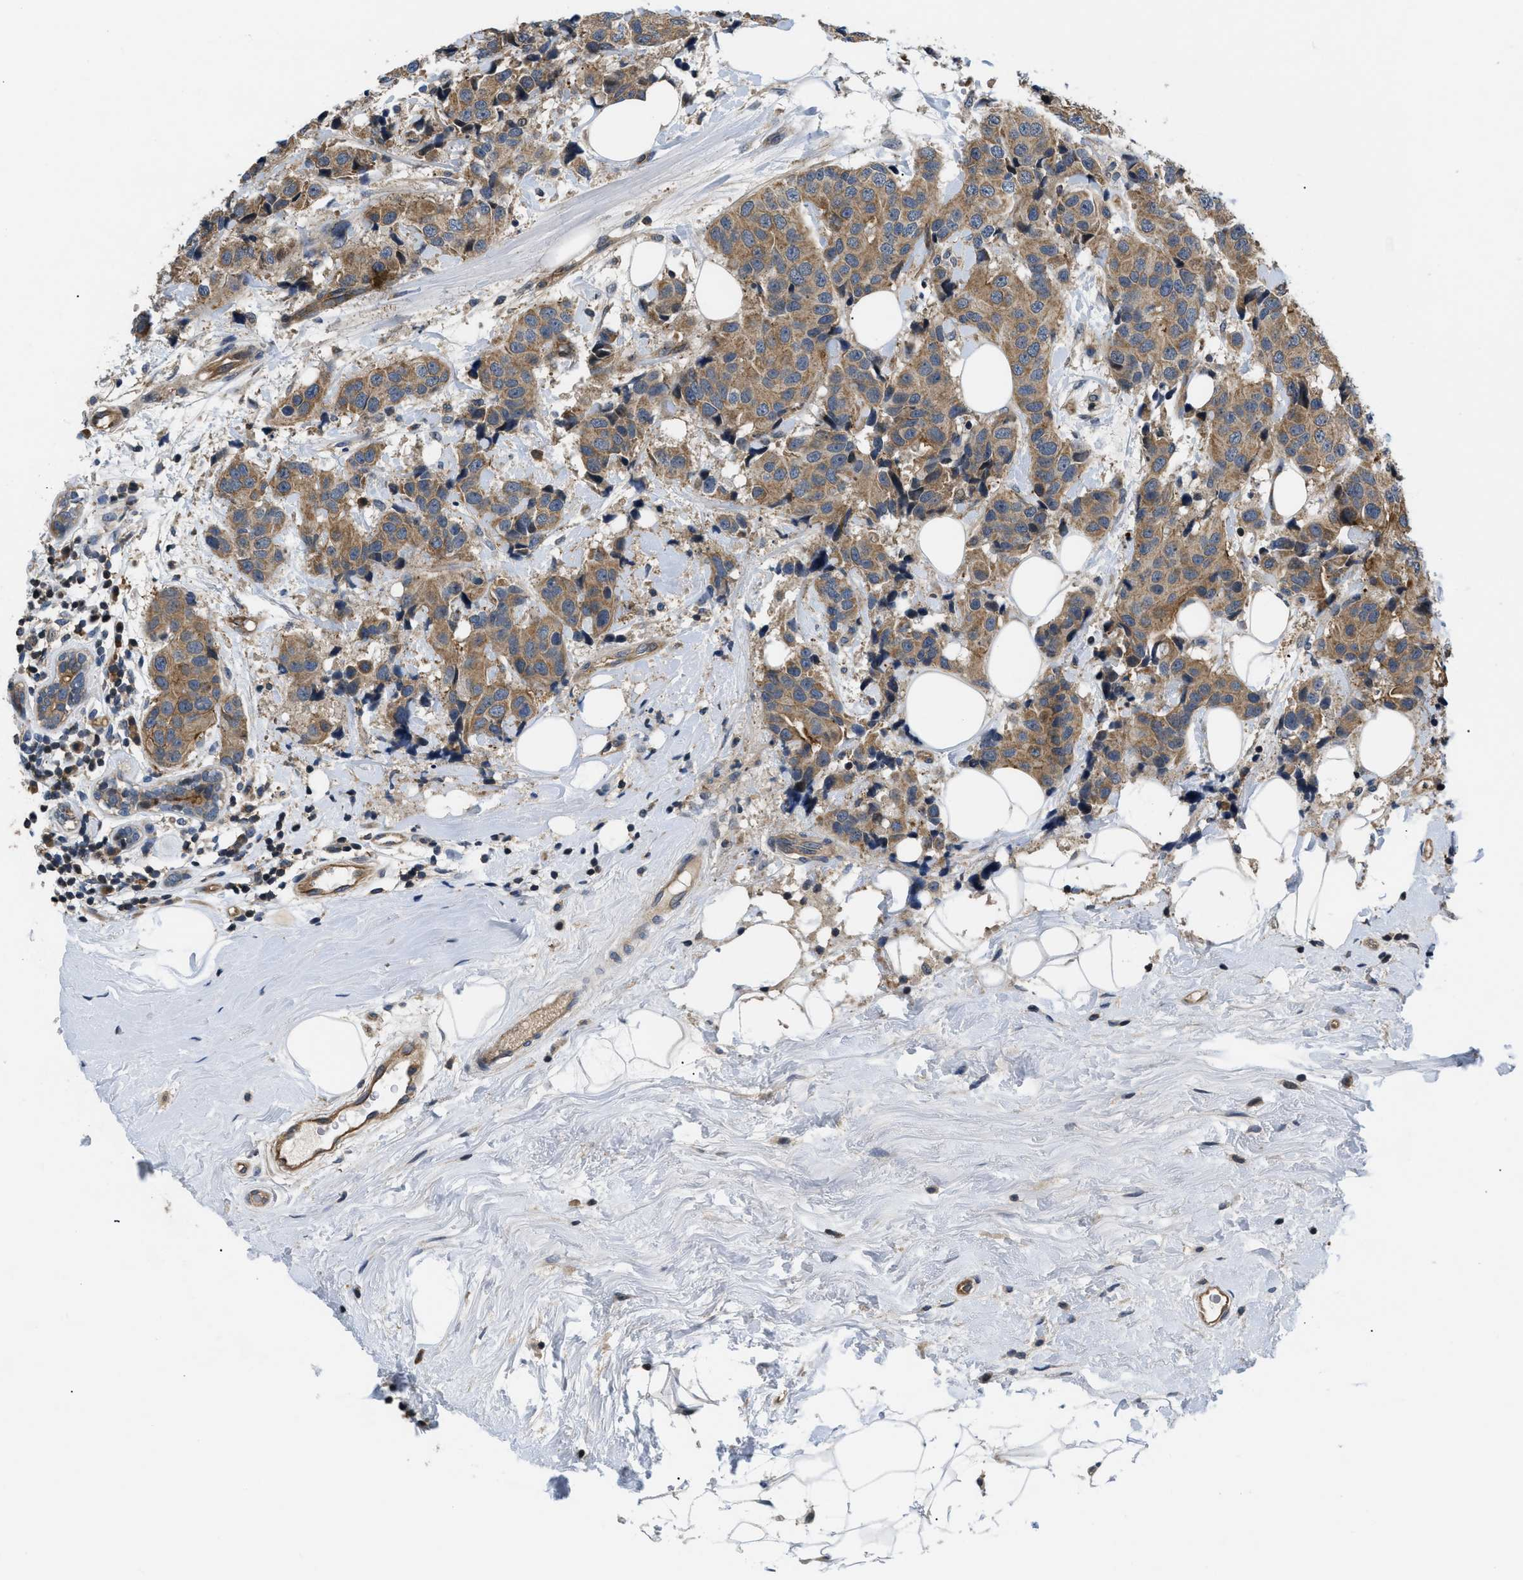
{"staining": {"intensity": "moderate", "quantity": ">75%", "location": "cytoplasmic/membranous"}, "tissue": "breast cancer", "cell_type": "Tumor cells", "image_type": "cancer", "snomed": [{"axis": "morphology", "description": "Normal tissue, NOS"}, {"axis": "morphology", "description": "Duct carcinoma"}, {"axis": "topography", "description": "Breast"}], "caption": "Breast invasive ductal carcinoma stained for a protein (brown) demonstrates moderate cytoplasmic/membranous positive positivity in approximately >75% of tumor cells.", "gene": "HMGCR", "patient": {"sex": "female", "age": 39}}